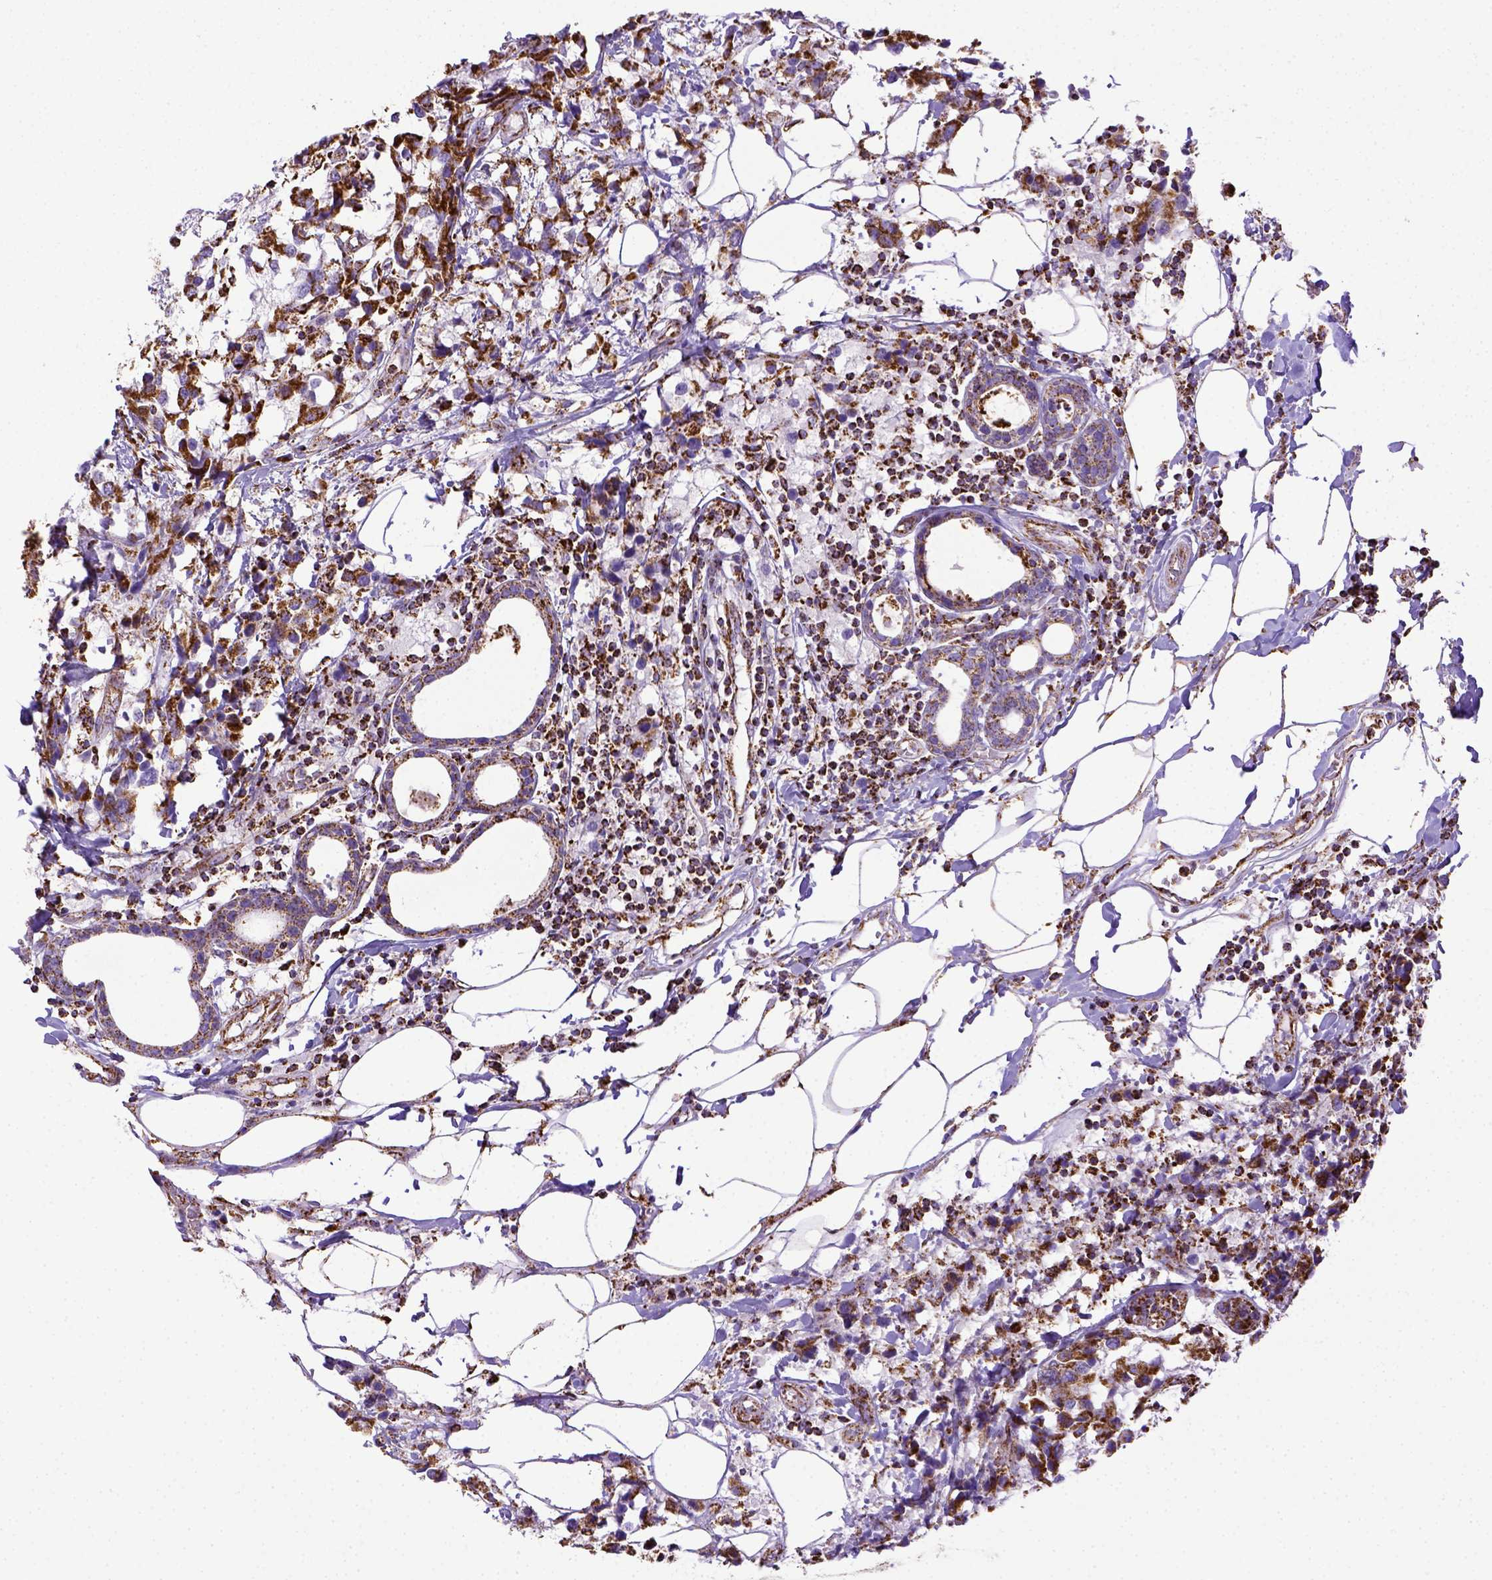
{"staining": {"intensity": "strong", "quantity": ">75%", "location": "cytoplasmic/membranous"}, "tissue": "breast cancer", "cell_type": "Tumor cells", "image_type": "cancer", "snomed": [{"axis": "morphology", "description": "Lobular carcinoma"}, {"axis": "topography", "description": "Breast"}], "caption": "Human breast cancer (lobular carcinoma) stained with a protein marker demonstrates strong staining in tumor cells.", "gene": "MT-CO1", "patient": {"sex": "female", "age": 59}}